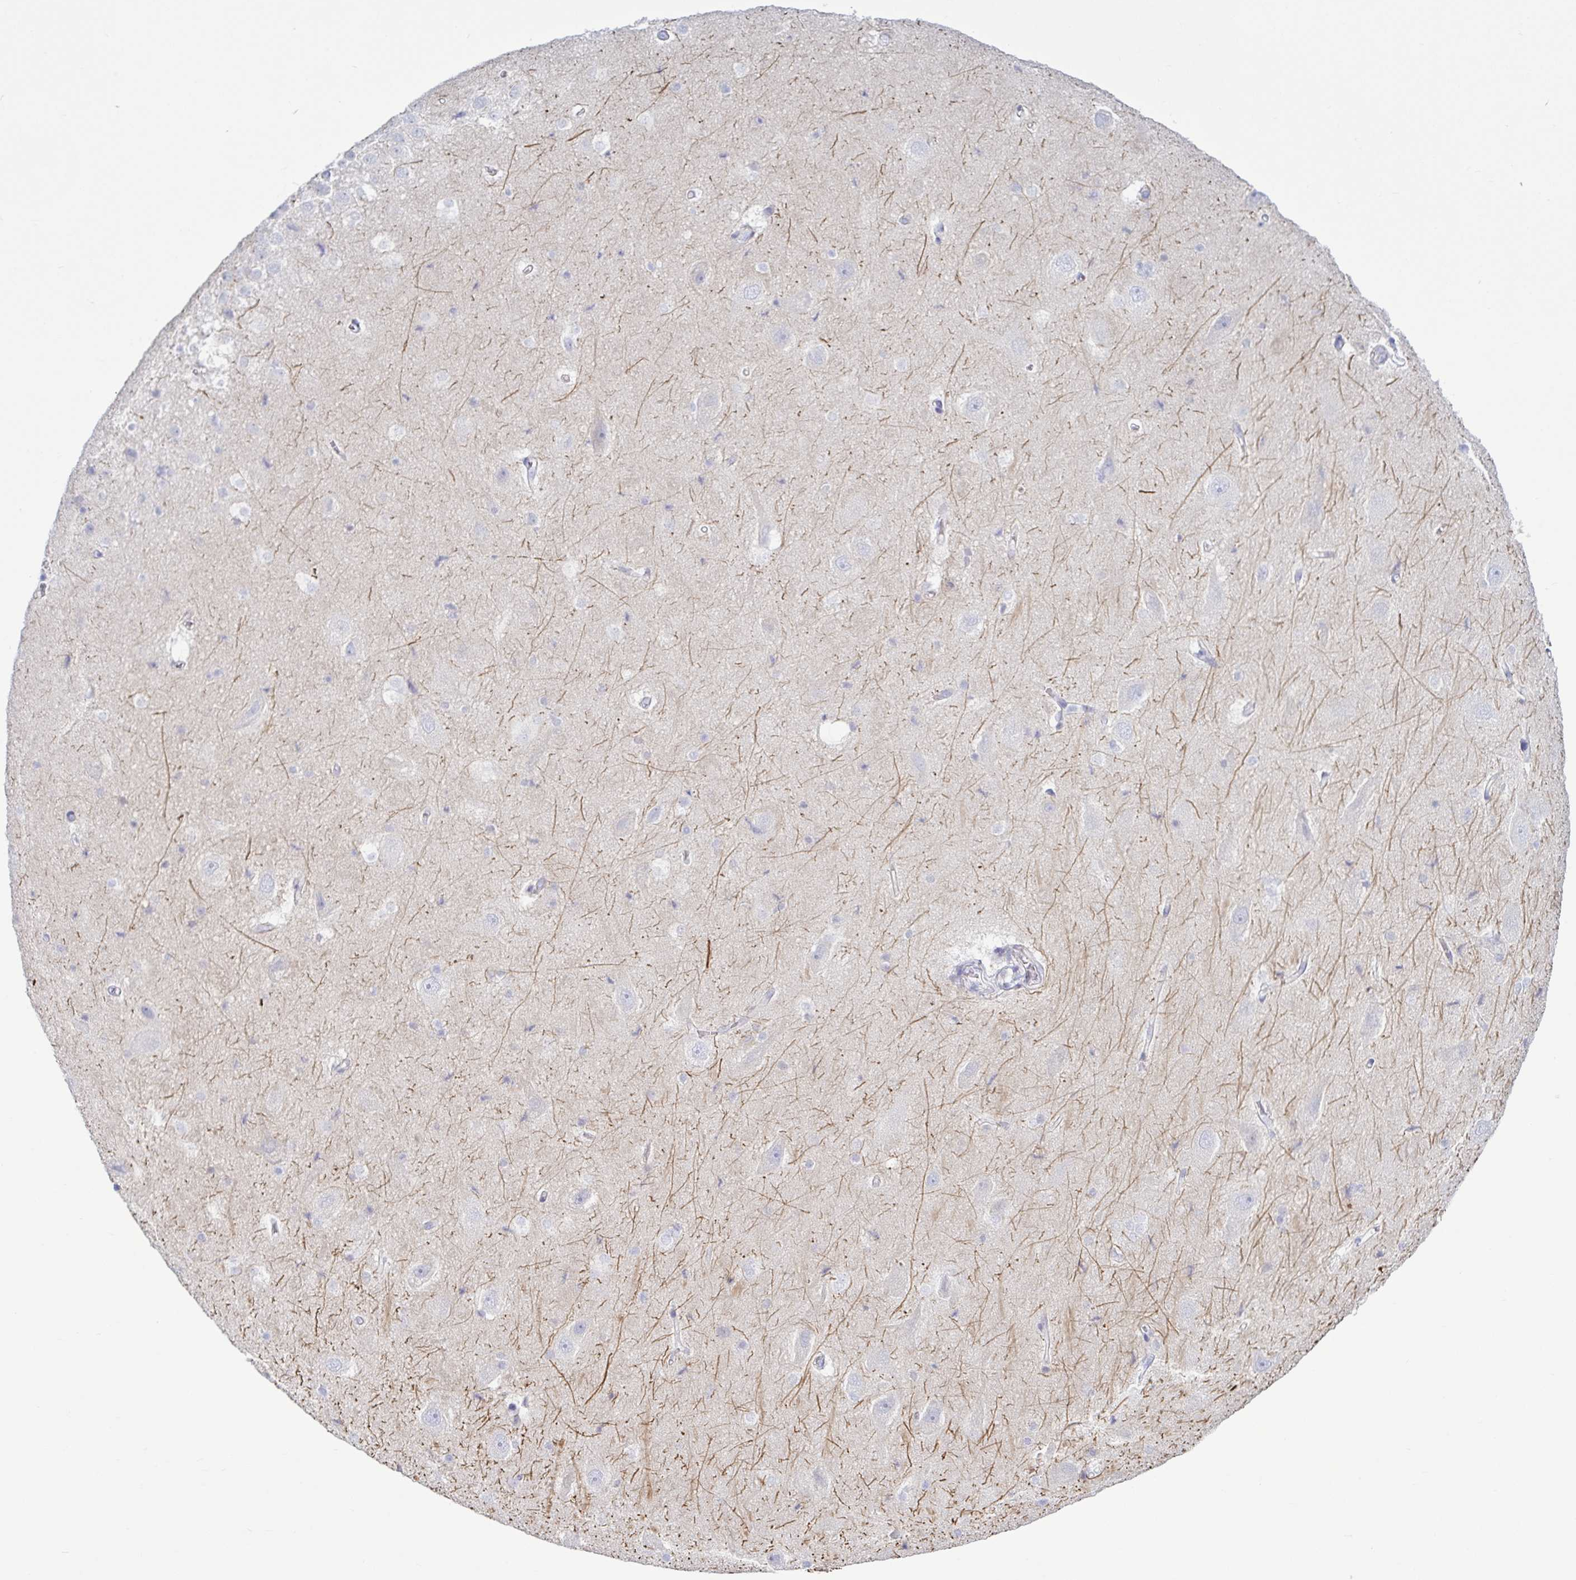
{"staining": {"intensity": "negative", "quantity": "none", "location": "none"}, "tissue": "hippocampus", "cell_type": "Glial cells", "image_type": "normal", "snomed": [{"axis": "morphology", "description": "Normal tissue, NOS"}, {"axis": "topography", "description": "Hippocampus"}], "caption": "Immunohistochemistry image of unremarkable hippocampus: human hippocampus stained with DAB (3,3'-diaminobenzidine) displays no significant protein expression in glial cells. (Immunohistochemistry, brightfield microscopy, high magnification).", "gene": "TNNI2", "patient": {"sex": "male", "age": 26}}